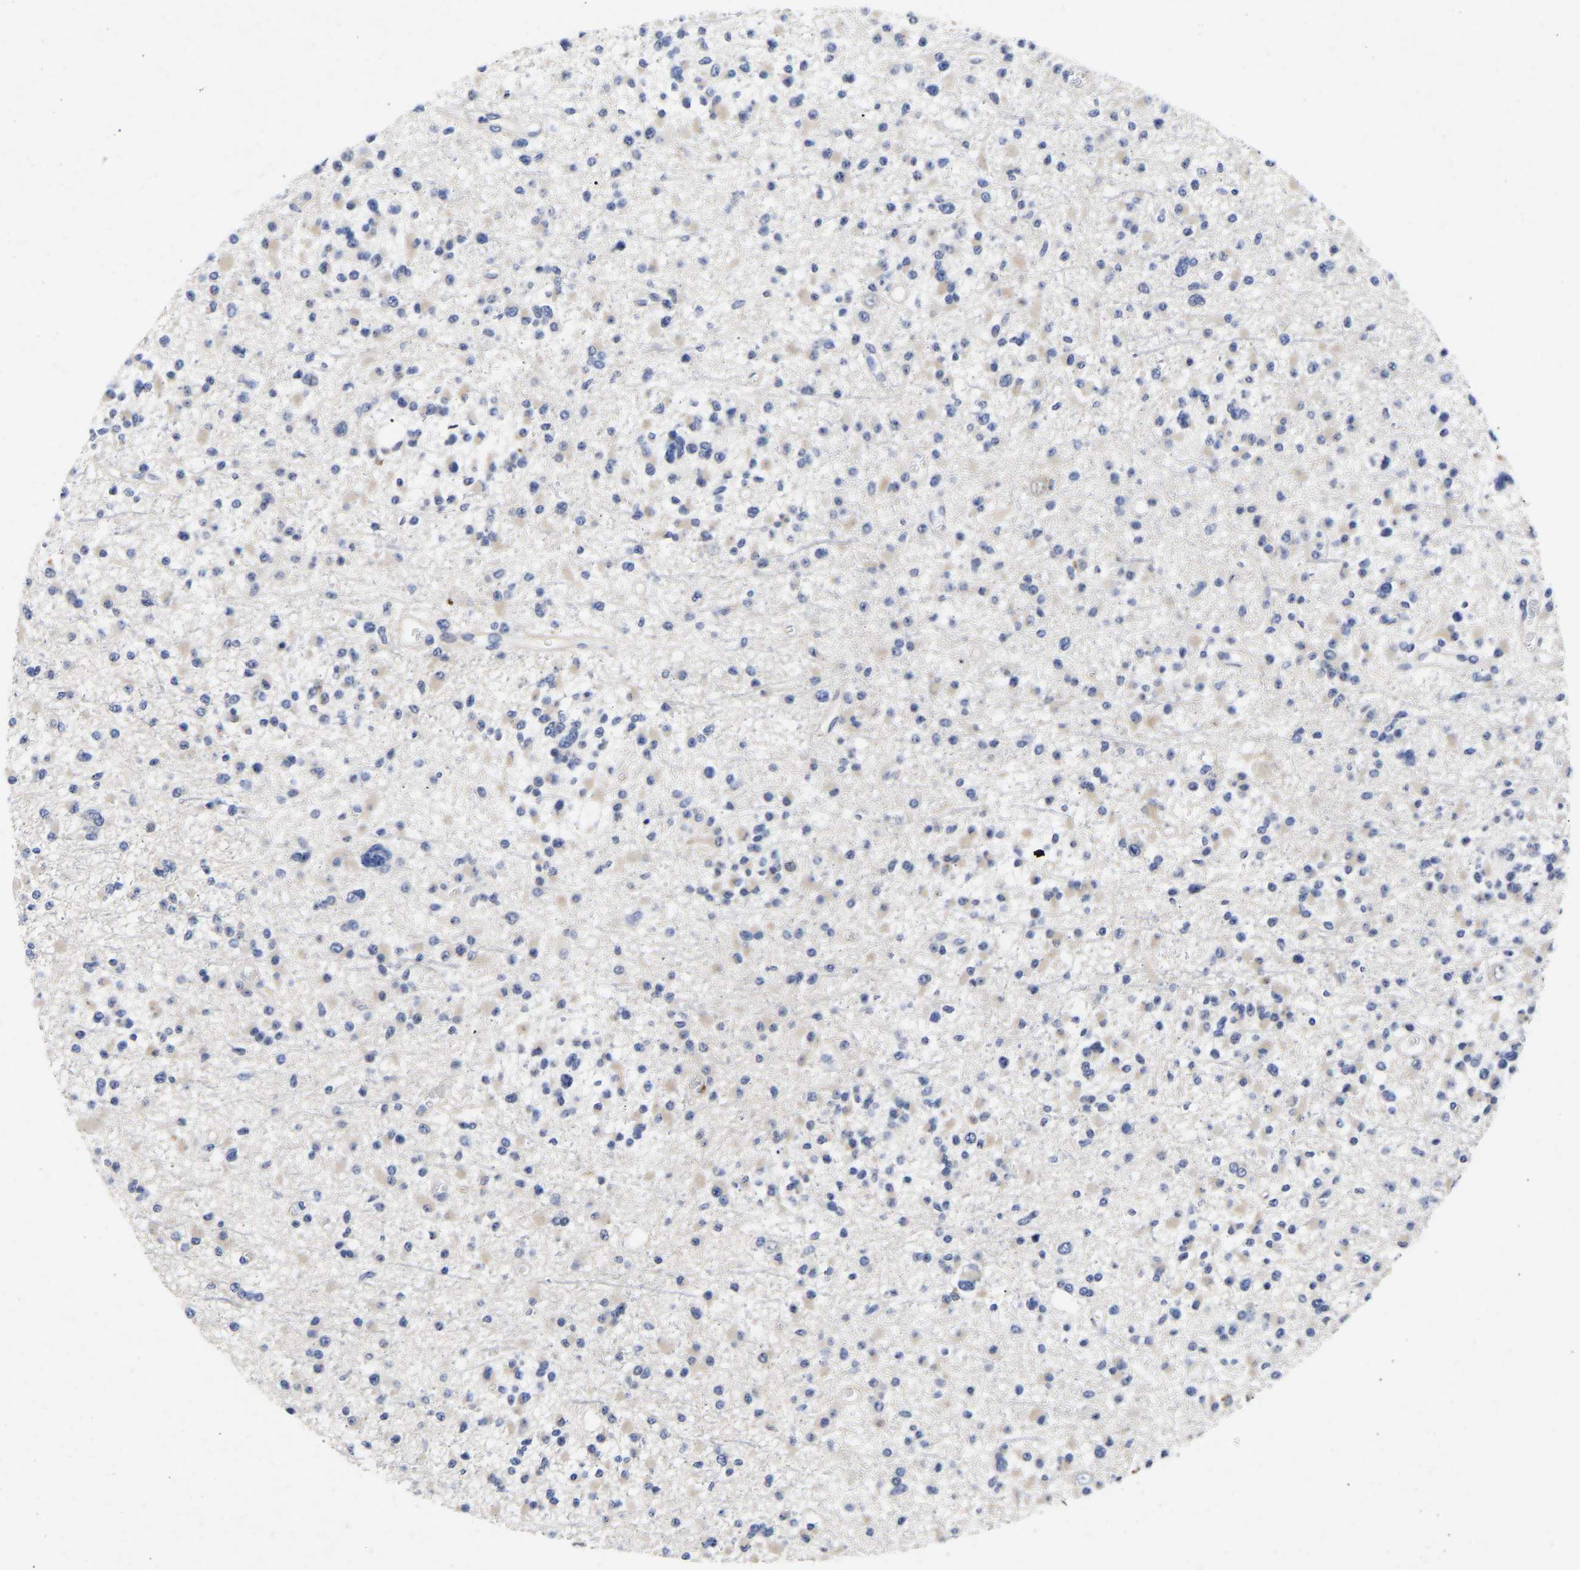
{"staining": {"intensity": "negative", "quantity": "none", "location": "none"}, "tissue": "glioma", "cell_type": "Tumor cells", "image_type": "cancer", "snomed": [{"axis": "morphology", "description": "Glioma, malignant, Low grade"}, {"axis": "topography", "description": "Brain"}], "caption": "There is no significant staining in tumor cells of glioma.", "gene": "CCDC6", "patient": {"sex": "female", "age": 22}}